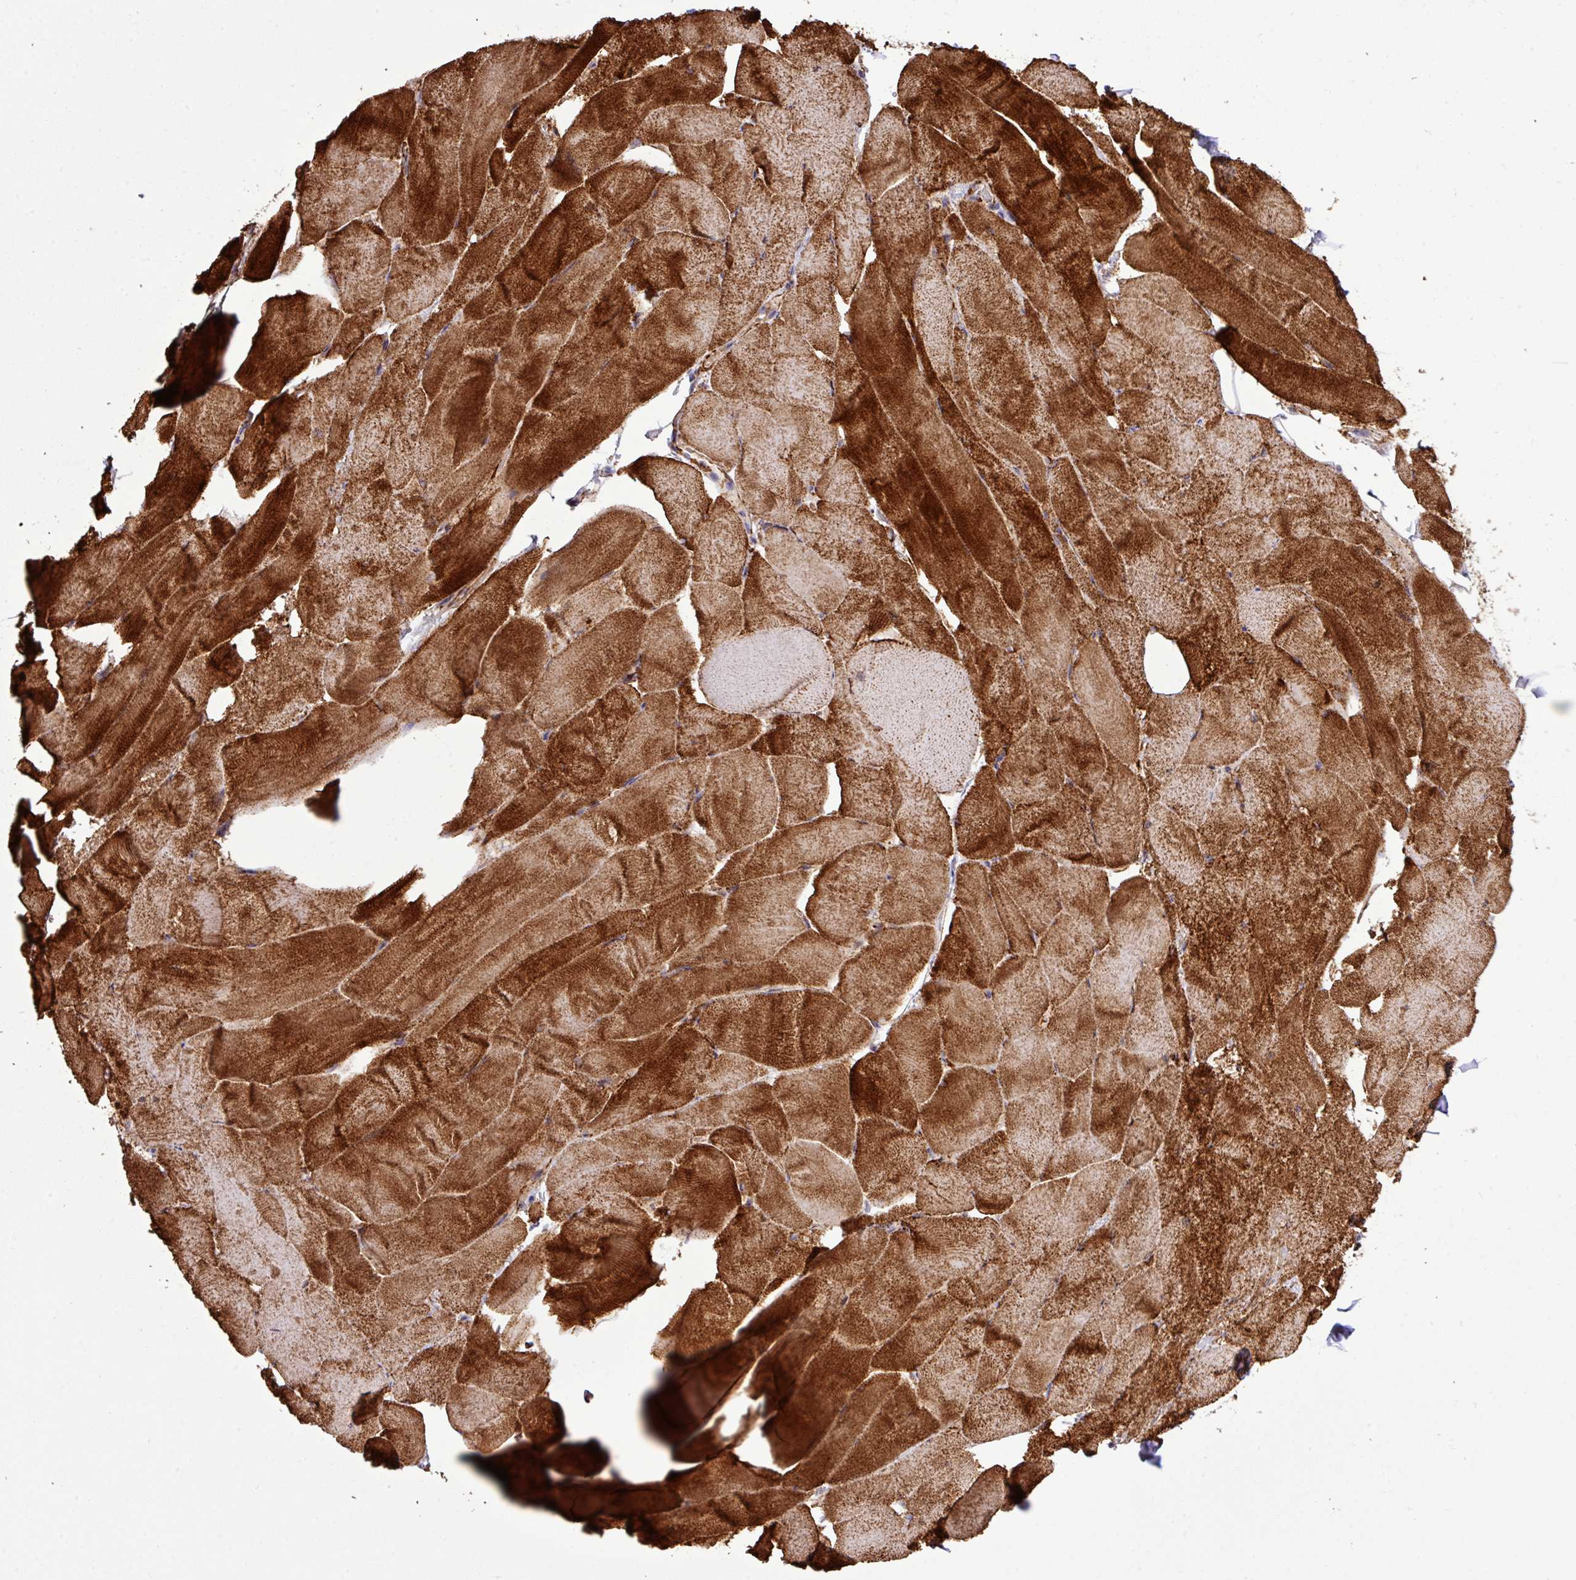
{"staining": {"intensity": "strong", "quantity": ">75%", "location": "cytoplasmic/membranous"}, "tissue": "skeletal muscle", "cell_type": "Myocytes", "image_type": "normal", "snomed": [{"axis": "morphology", "description": "Normal tissue, NOS"}, {"axis": "topography", "description": "Skeletal muscle"}], "caption": "Immunohistochemistry (IHC) micrograph of normal skeletal muscle stained for a protein (brown), which exhibits high levels of strong cytoplasmic/membranous positivity in approximately >75% of myocytes.", "gene": "FAM47E", "patient": {"sex": "female", "age": 64}}